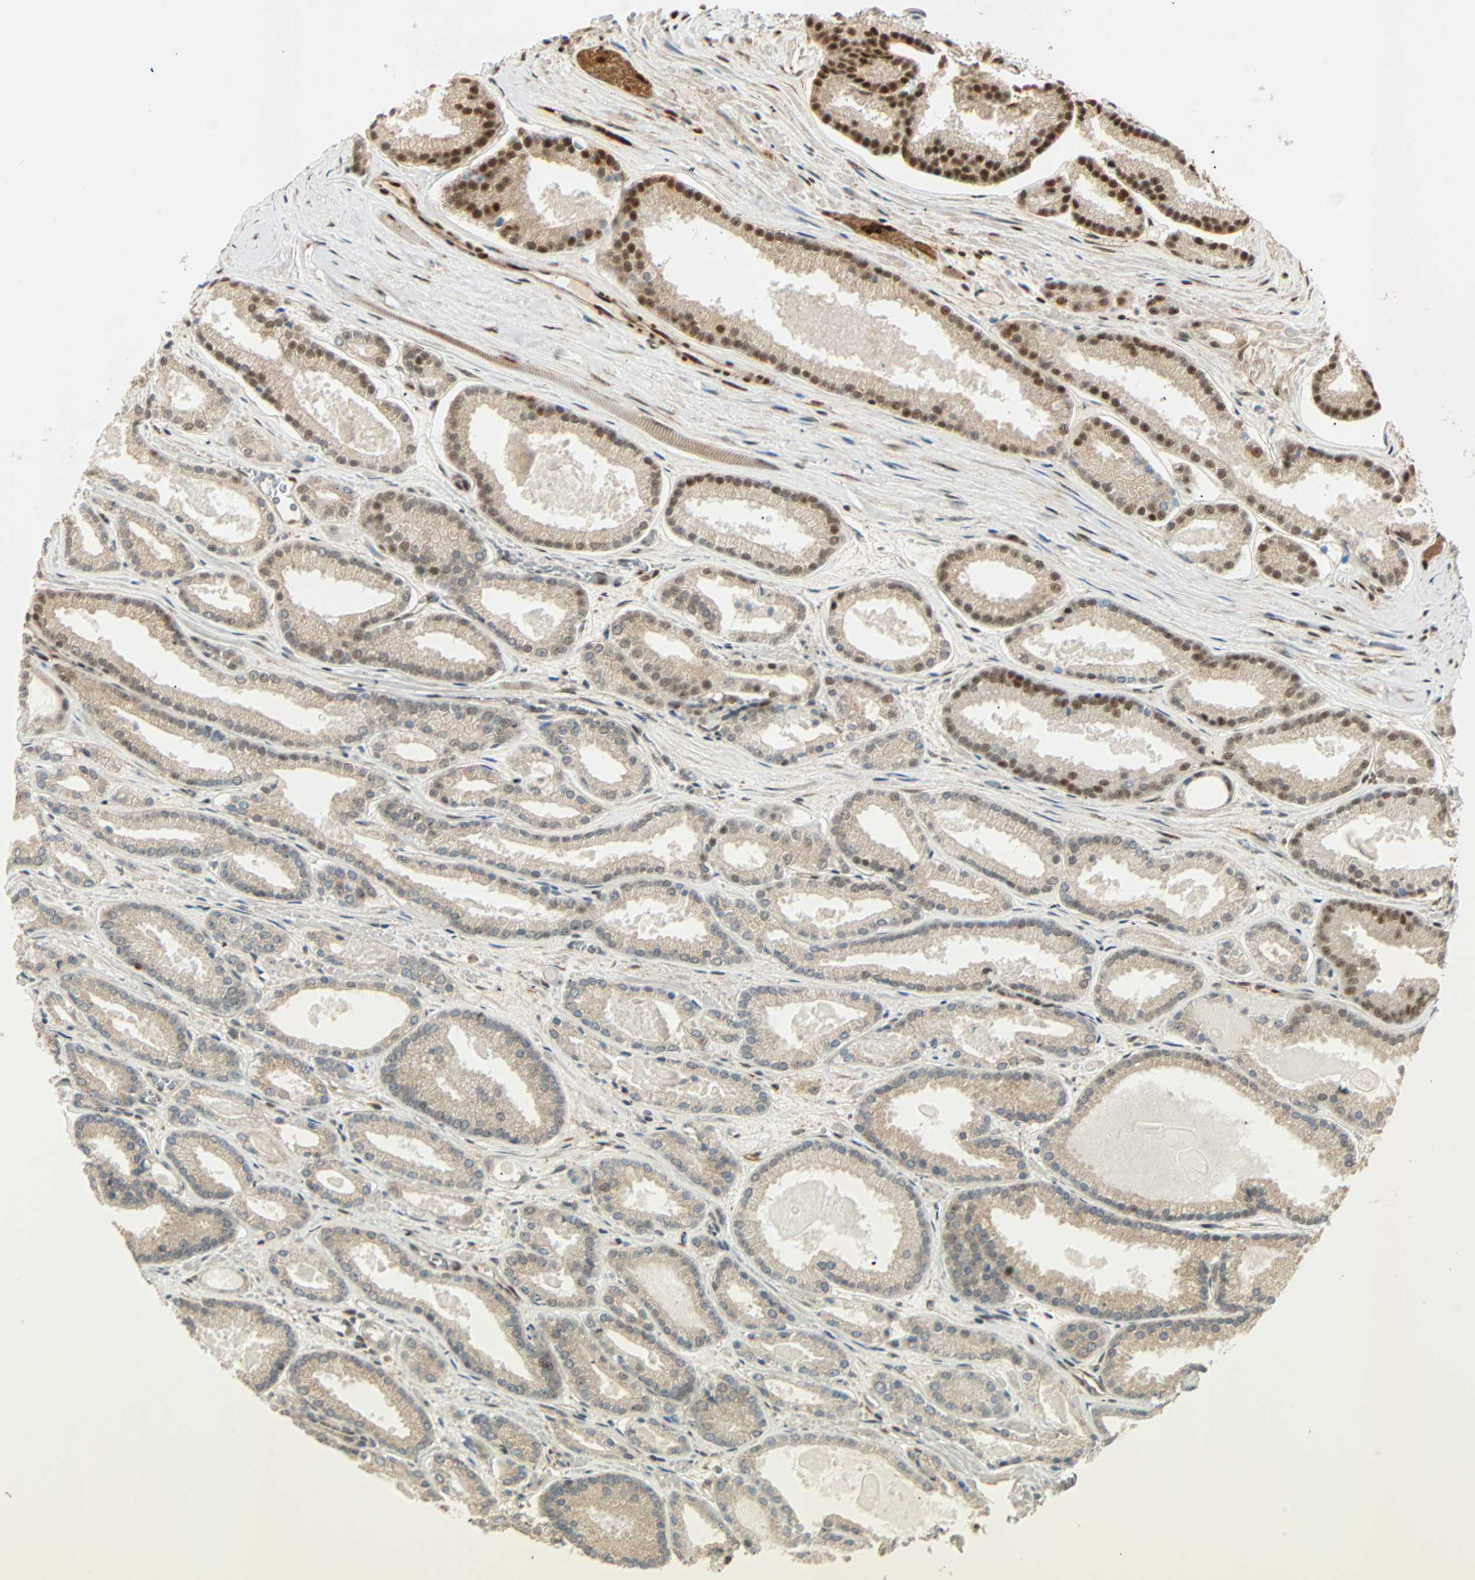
{"staining": {"intensity": "strong", "quantity": ">75%", "location": "cytoplasmic/membranous,nuclear"}, "tissue": "prostate cancer", "cell_type": "Tumor cells", "image_type": "cancer", "snomed": [{"axis": "morphology", "description": "Adenocarcinoma, Low grade"}, {"axis": "topography", "description": "Prostate"}], "caption": "Immunohistochemistry (IHC) of human low-grade adenocarcinoma (prostate) shows high levels of strong cytoplasmic/membranous and nuclear staining in about >75% of tumor cells.", "gene": "PNPLA6", "patient": {"sex": "male", "age": 59}}